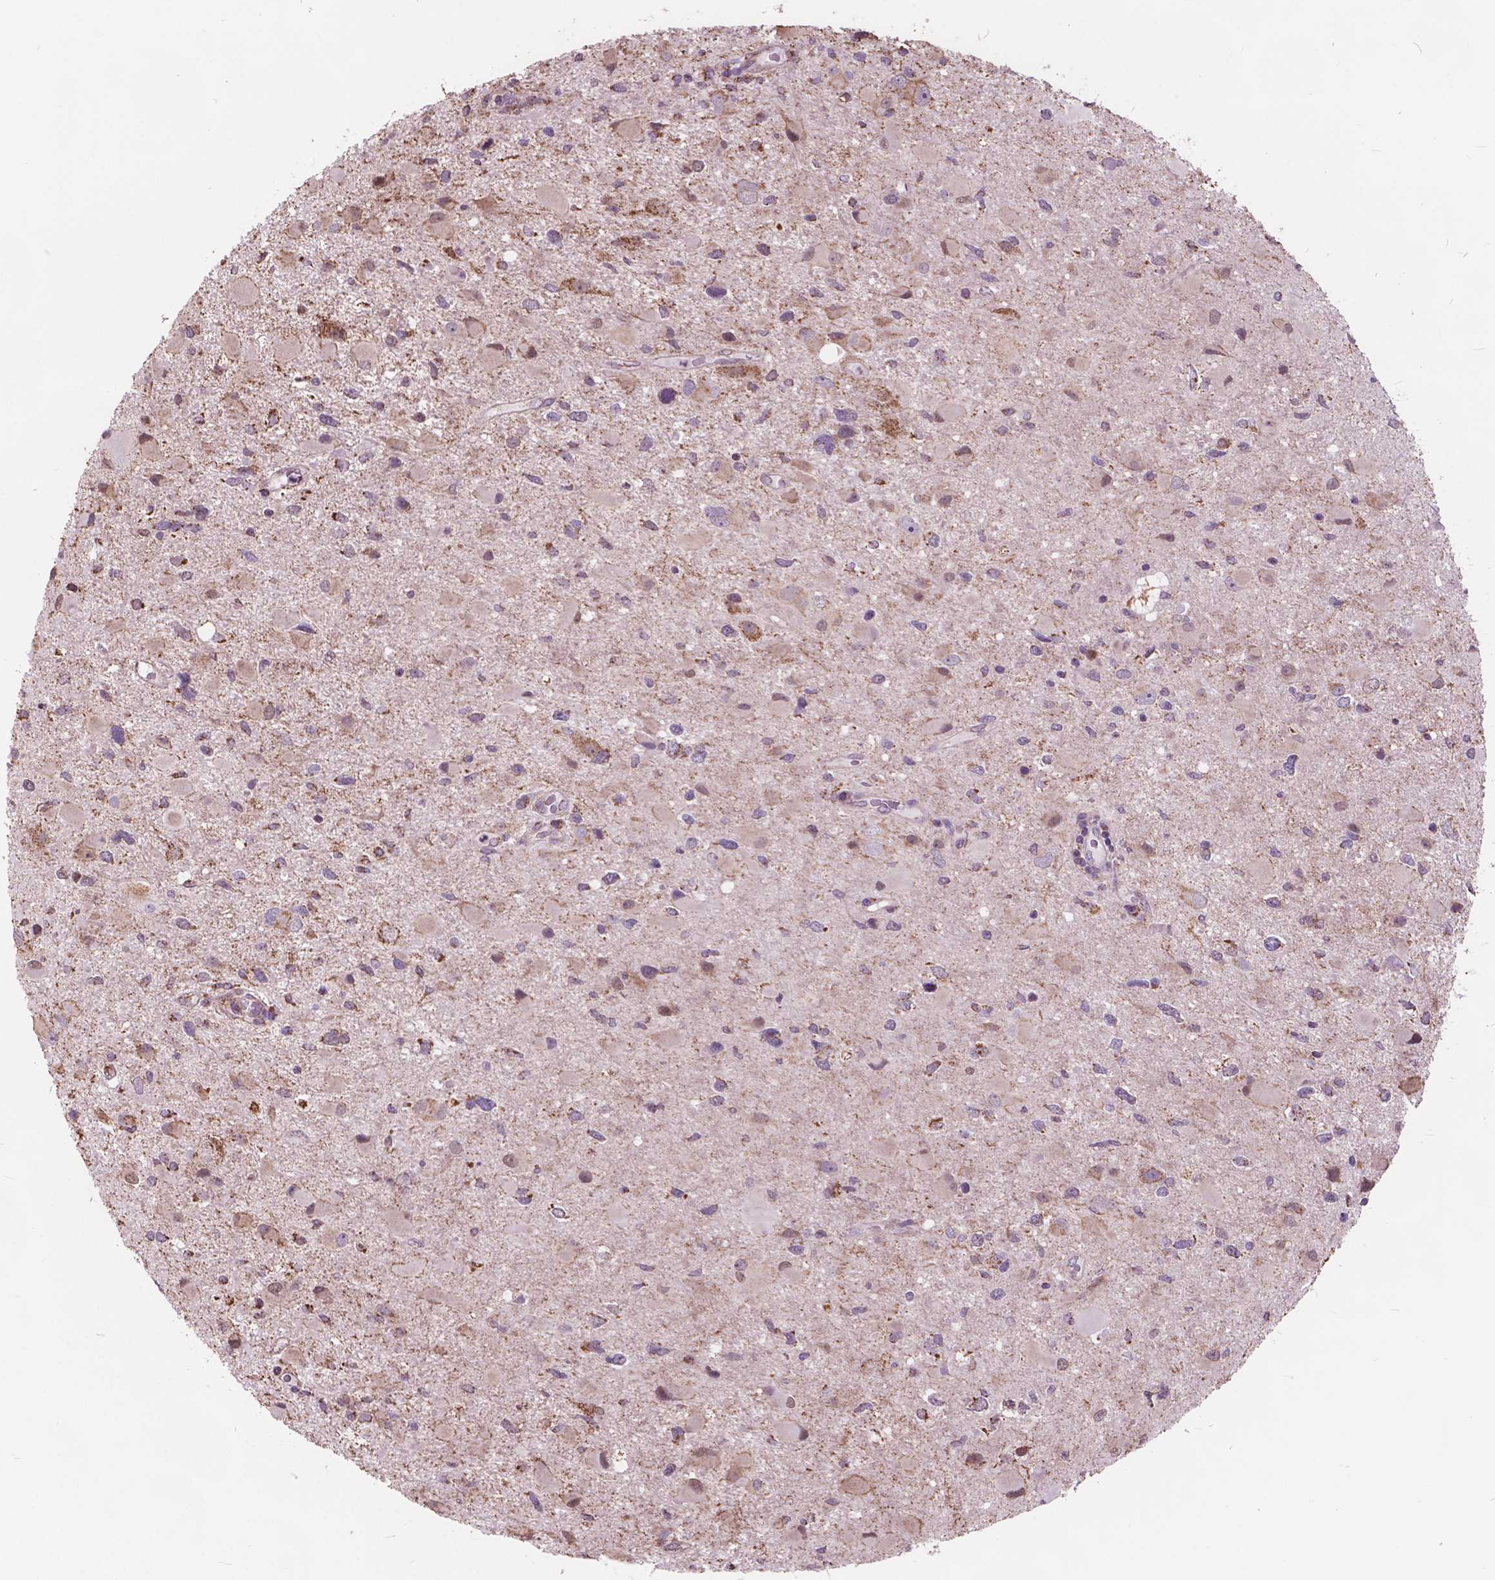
{"staining": {"intensity": "weak", "quantity": "25%-75%", "location": "cytoplasmic/membranous"}, "tissue": "glioma", "cell_type": "Tumor cells", "image_type": "cancer", "snomed": [{"axis": "morphology", "description": "Glioma, malignant, Low grade"}, {"axis": "topography", "description": "Brain"}], "caption": "There is low levels of weak cytoplasmic/membranous staining in tumor cells of malignant glioma (low-grade), as demonstrated by immunohistochemical staining (brown color).", "gene": "SCOC", "patient": {"sex": "female", "age": 32}}